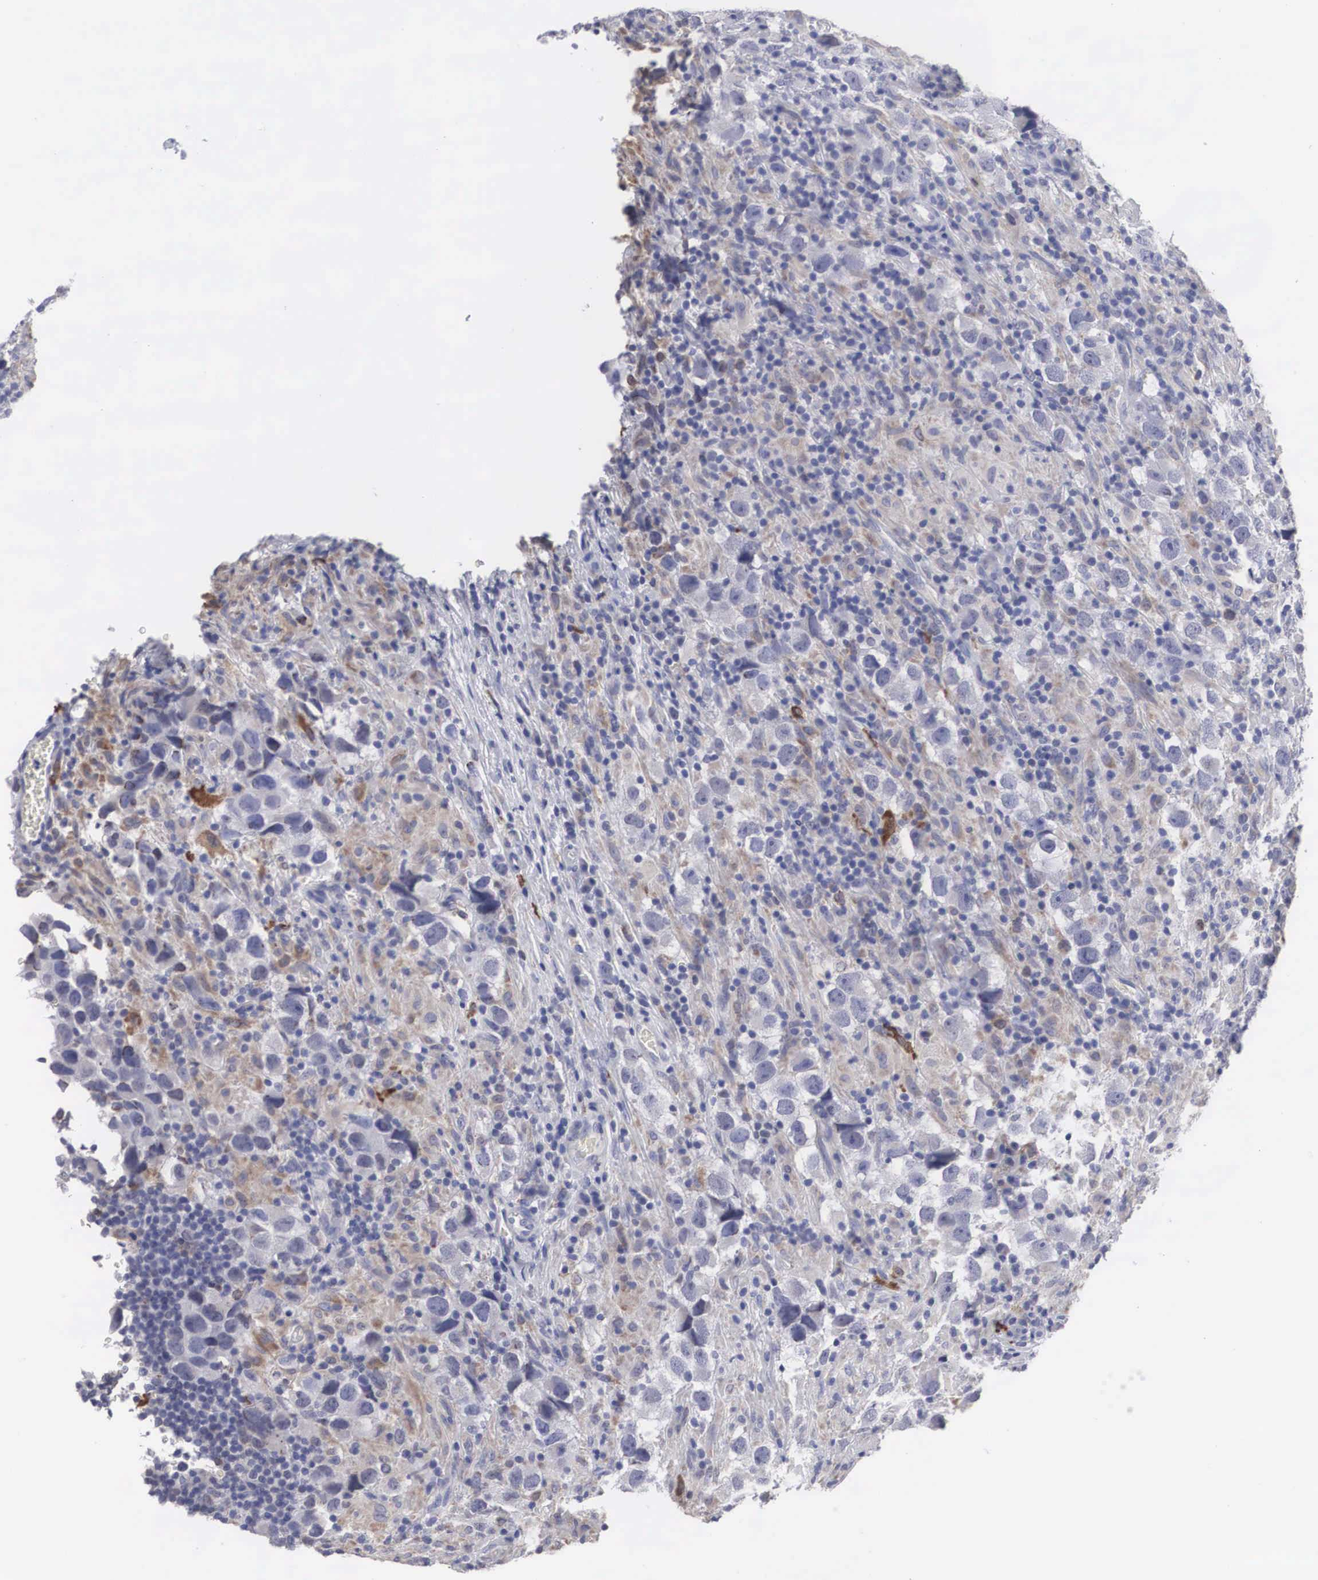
{"staining": {"intensity": "negative", "quantity": "none", "location": "none"}, "tissue": "testis cancer", "cell_type": "Tumor cells", "image_type": "cancer", "snomed": [{"axis": "morphology", "description": "Carcinoma, Embryonal, NOS"}, {"axis": "topography", "description": "Testis"}], "caption": "Human testis cancer stained for a protein using IHC displays no expression in tumor cells.", "gene": "HMOX1", "patient": {"sex": "male", "age": 21}}